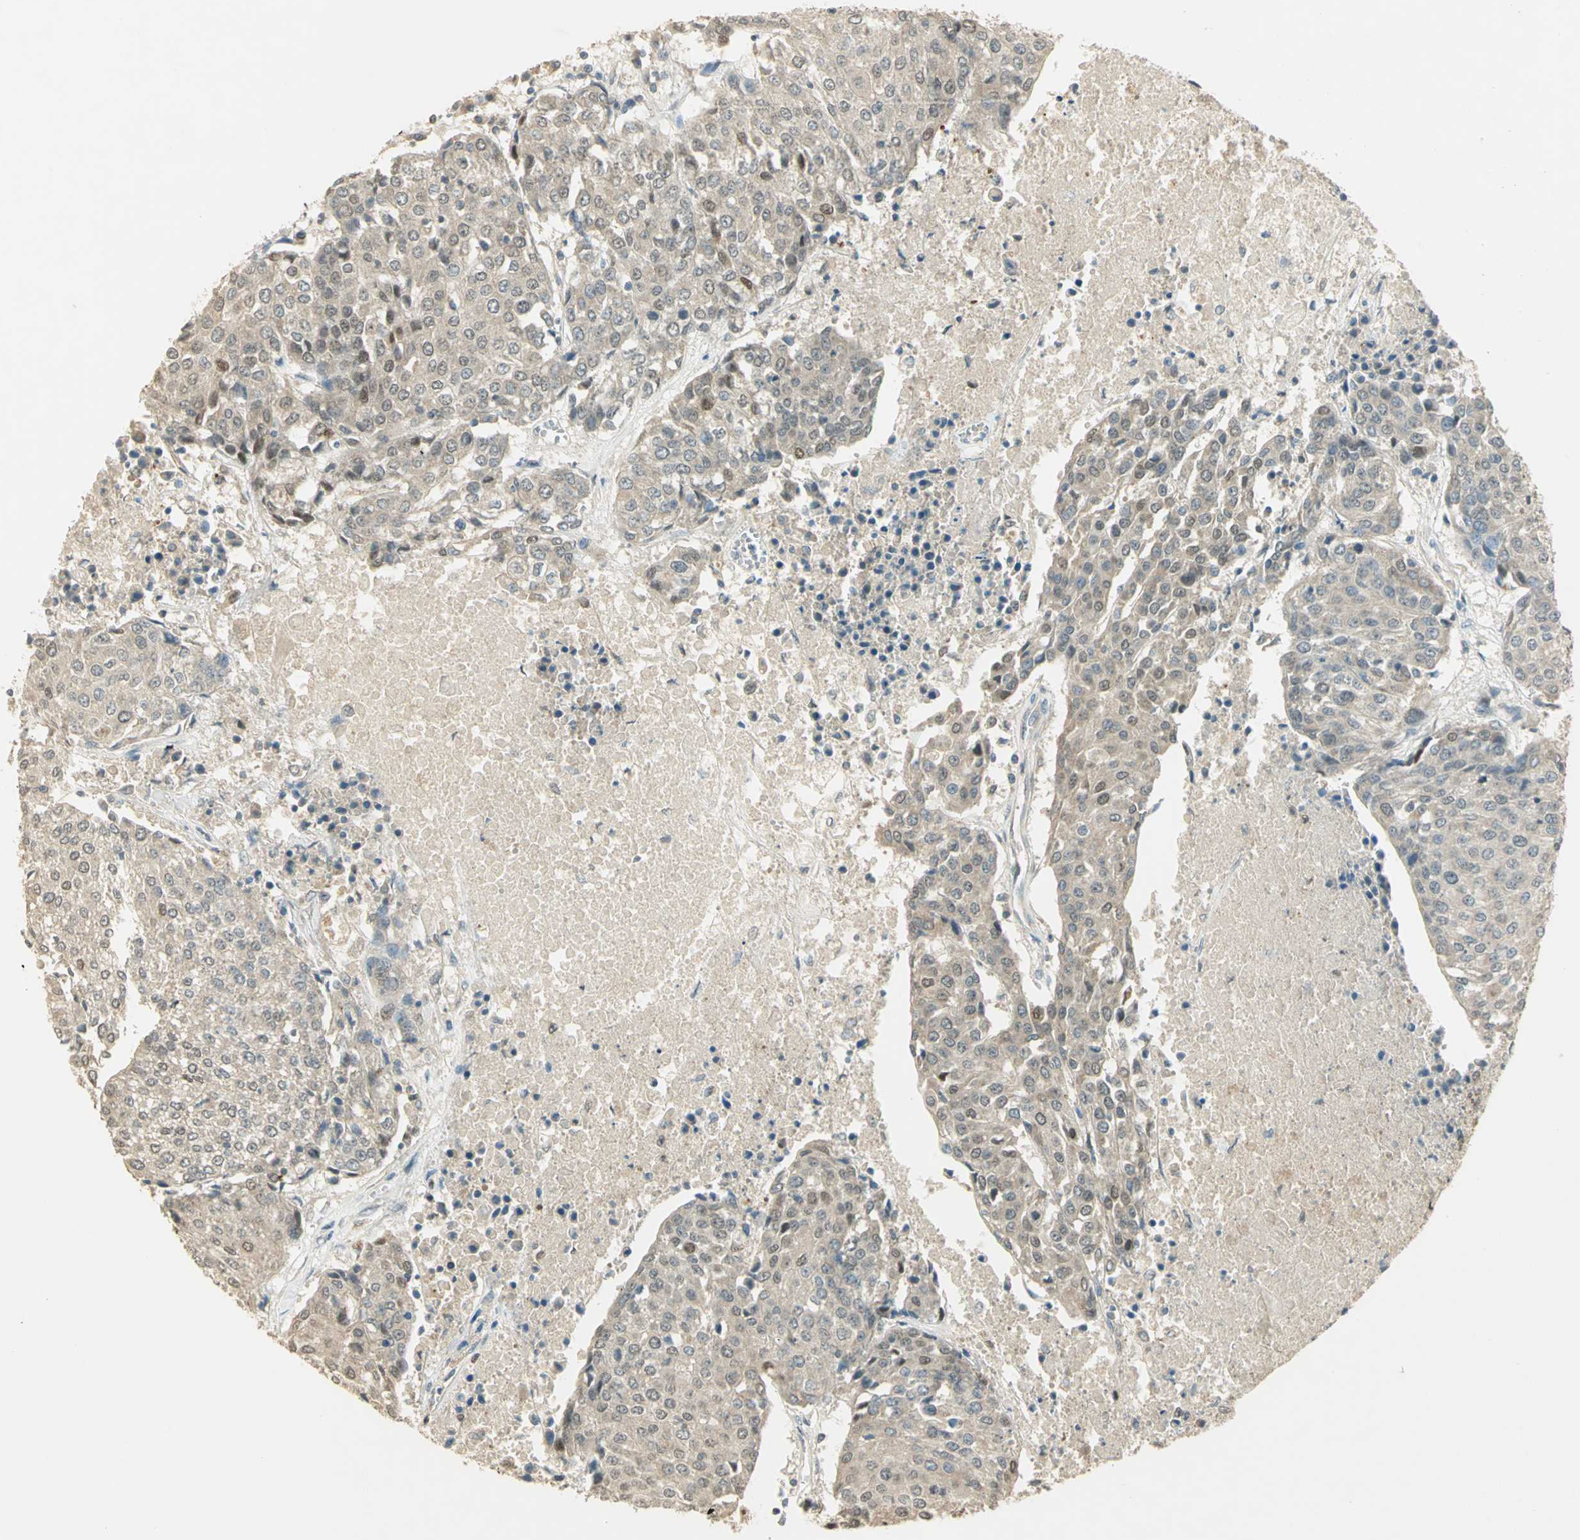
{"staining": {"intensity": "weak", "quantity": "25%-75%", "location": "cytoplasmic/membranous"}, "tissue": "urothelial cancer", "cell_type": "Tumor cells", "image_type": "cancer", "snomed": [{"axis": "morphology", "description": "Urothelial carcinoma, High grade"}, {"axis": "topography", "description": "Urinary bladder"}], "caption": "A micrograph of human urothelial carcinoma (high-grade) stained for a protein exhibits weak cytoplasmic/membranous brown staining in tumor cells.", "gene": "BIRC2", "patient": {"sex": "female", "age": 85}}